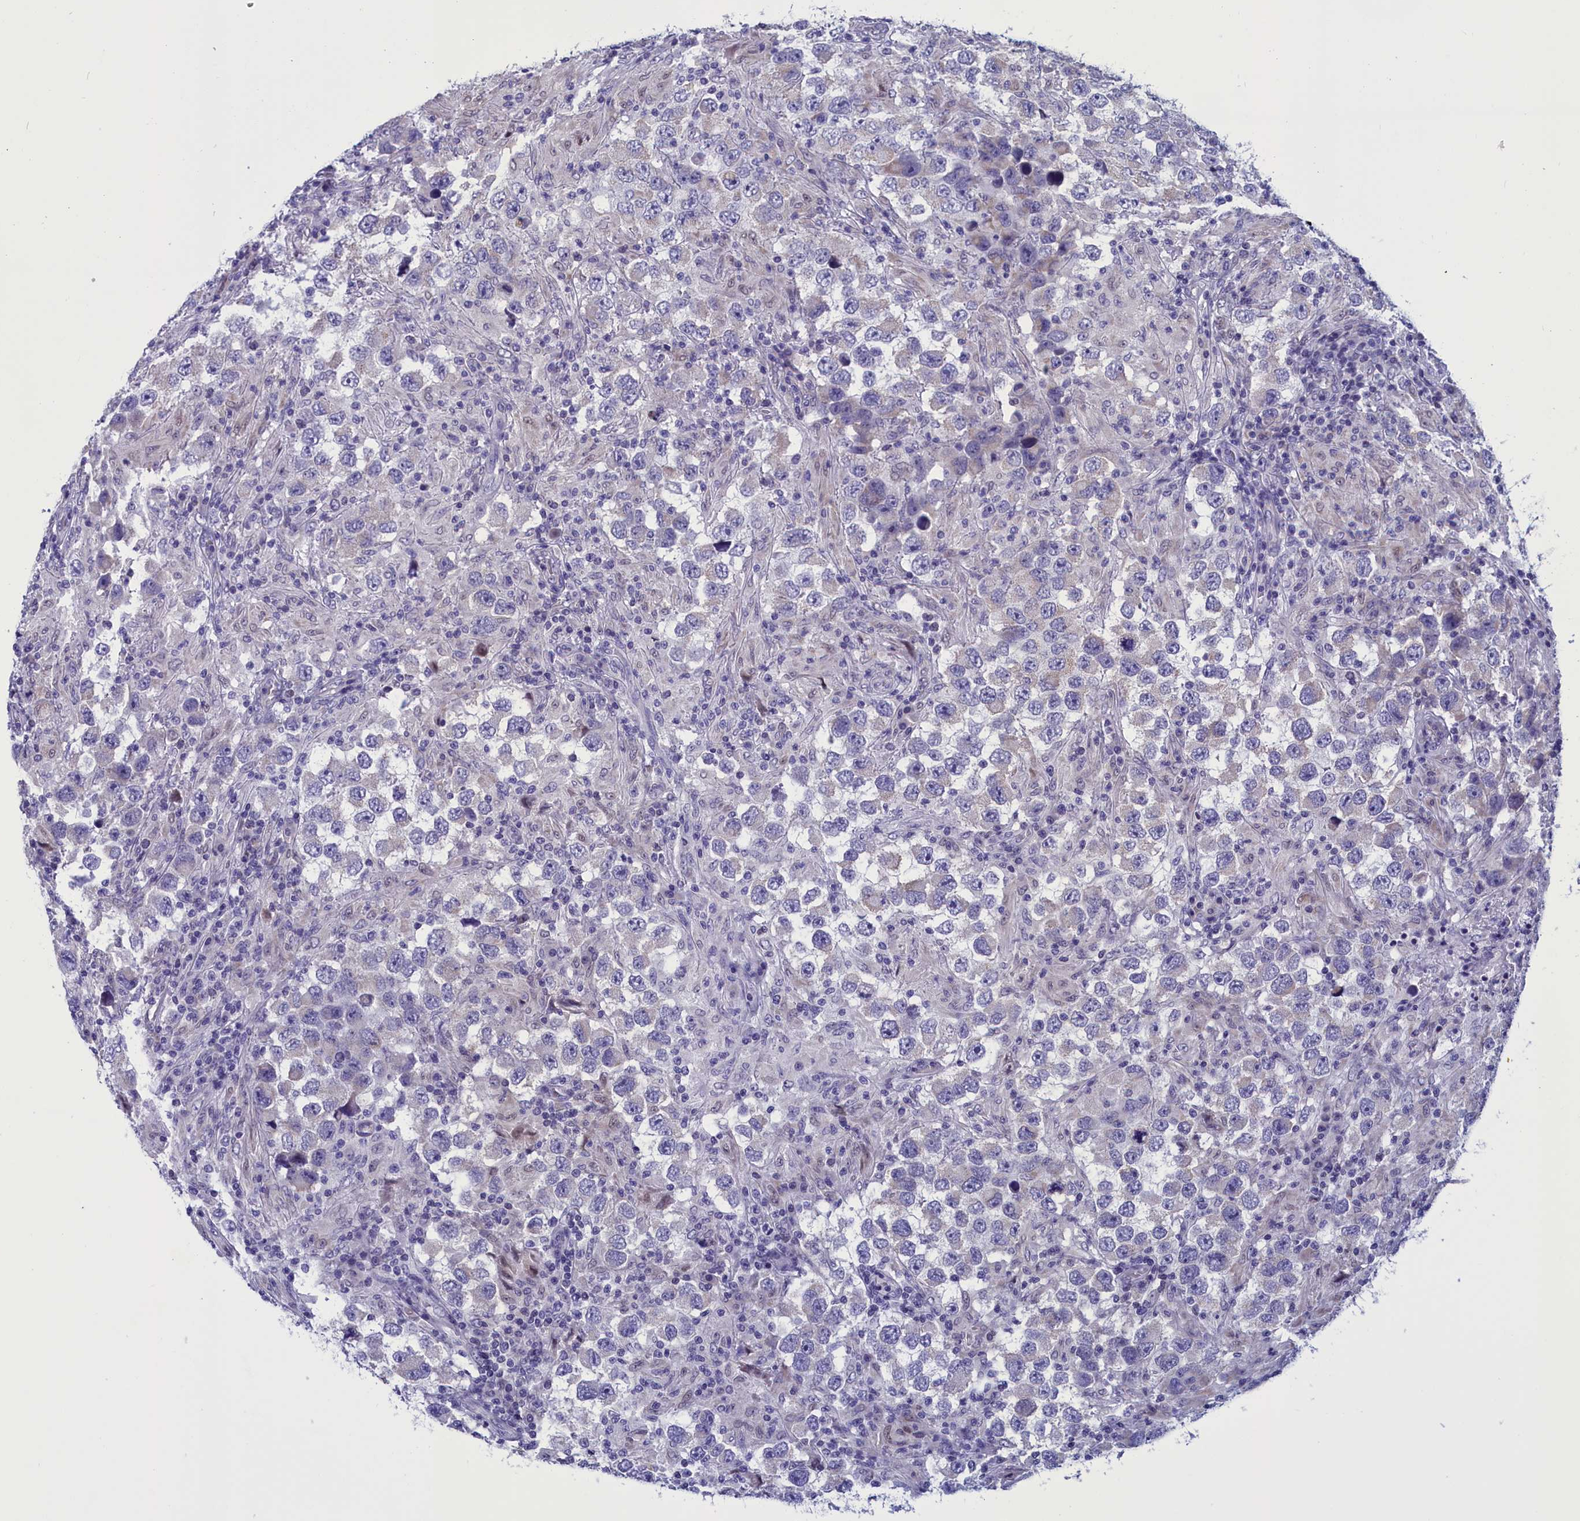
{"staining": {"intensity": "negative", "quantity": "none", "location": "none"}, "tissue": "testis cancer", "cell_type": "Tumor cells", "image_type": "cancer", "snomed": [{"axis": "morphology", "description": "Carcinoma, Embryonal, NOS"}, {"axis": "topography", "description": "Testis"}], "caption": "IHC of human testis cancer (embryonal carcinoma) shows no expression in tumor cells.", "gene": "PARS2", "patient": {"sex": "male", "age": 21}}